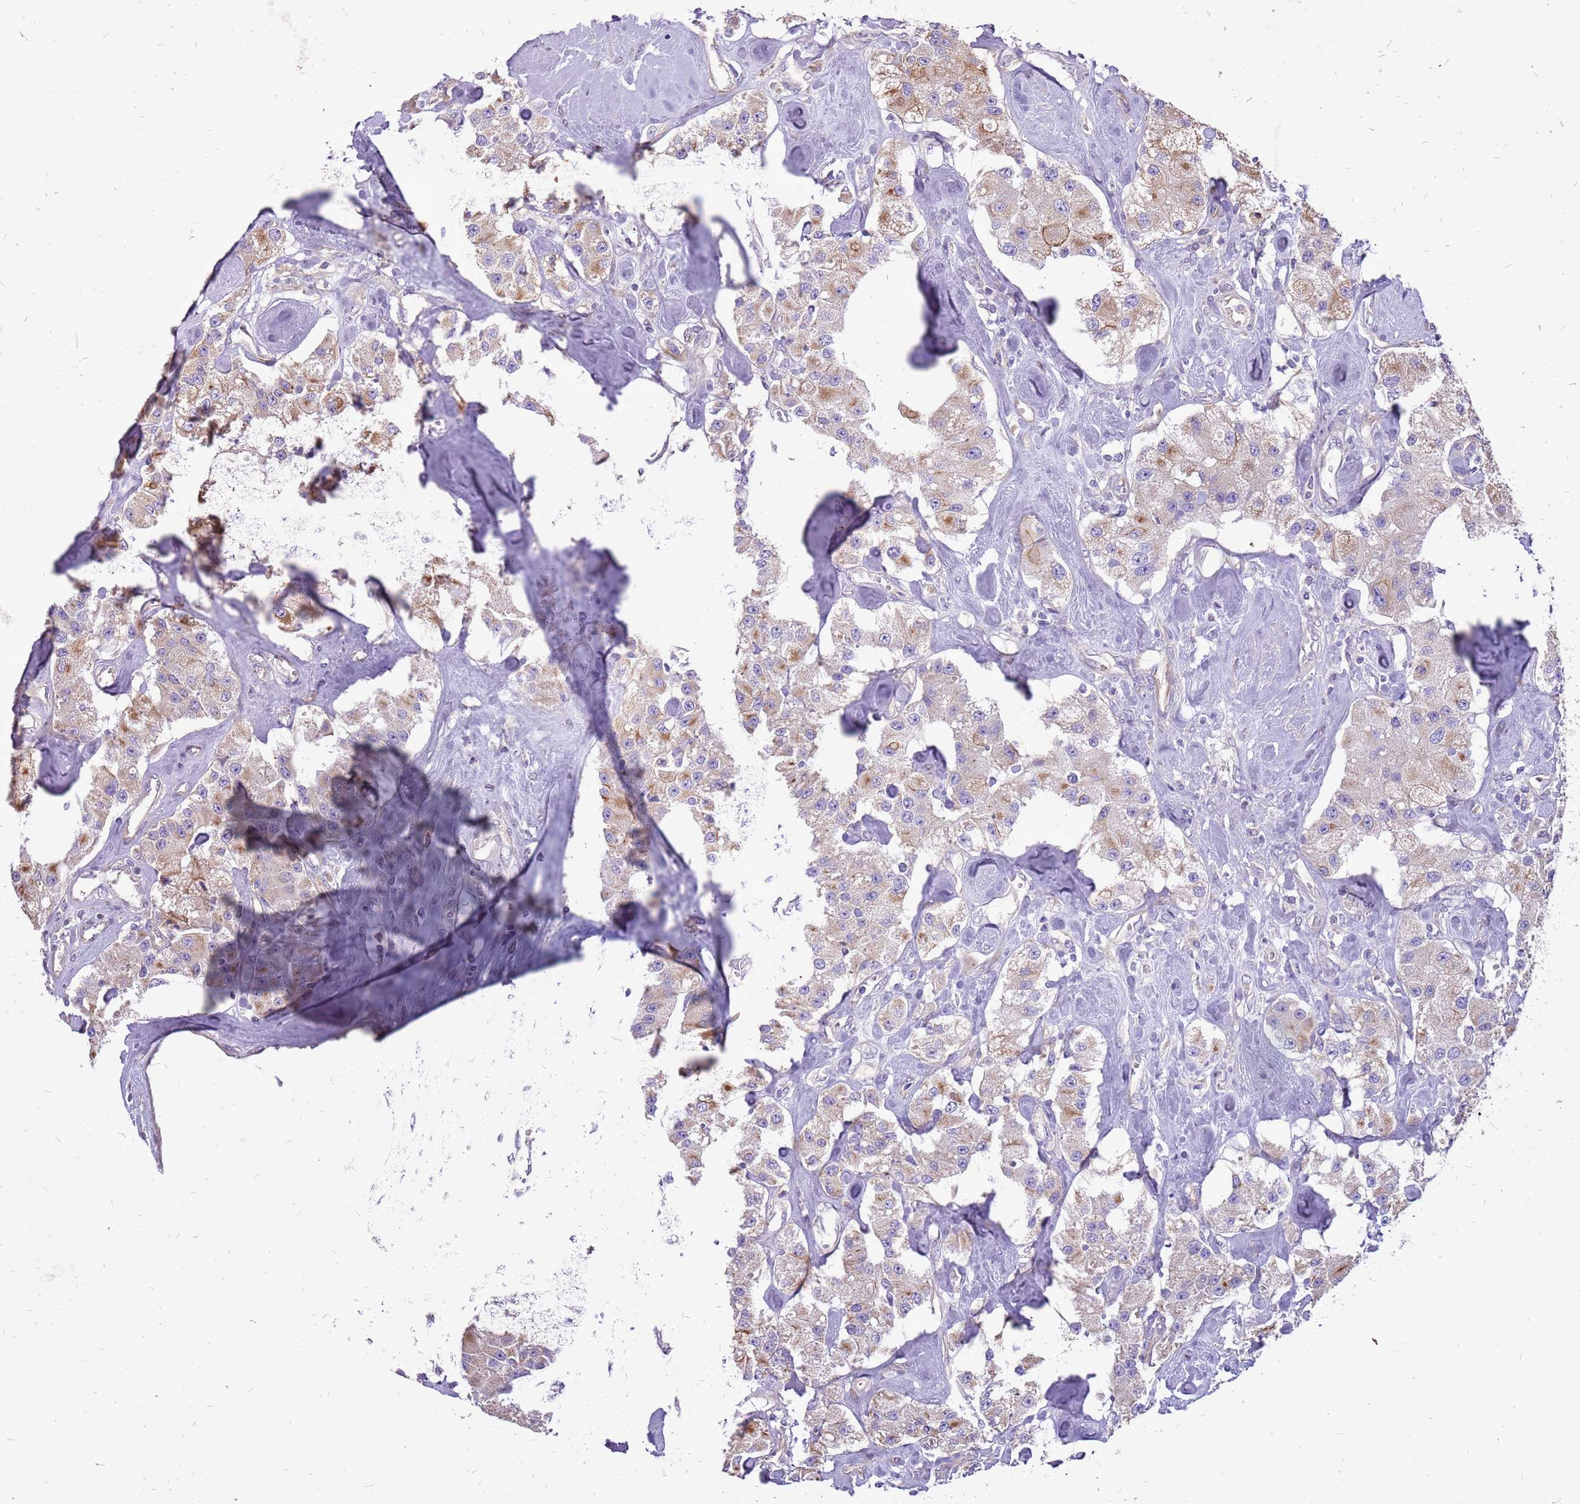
{"staining": {"intensity": "weak", "quantity": "25%-75%", "location": "cytoplasmic/membranous"}, "tissue": "carcinoid", "cell_type": "Tumor cells", "image_type": "cancer", "snomed": [{"axis": "morphology", "description": "Carcinoid, malignant, NOS"}, {"axis": "topography", "description": "Pancreas"}], "caption": "A photomicrograph showing weak cytoplasmic/membranous positivity in approximately 25%-75% of tumor cells in carcinoid, as visualized by brown immunohistochemical staining.", "gene": "WASHC4", "patient": {"sex": "male", "age": 41}}